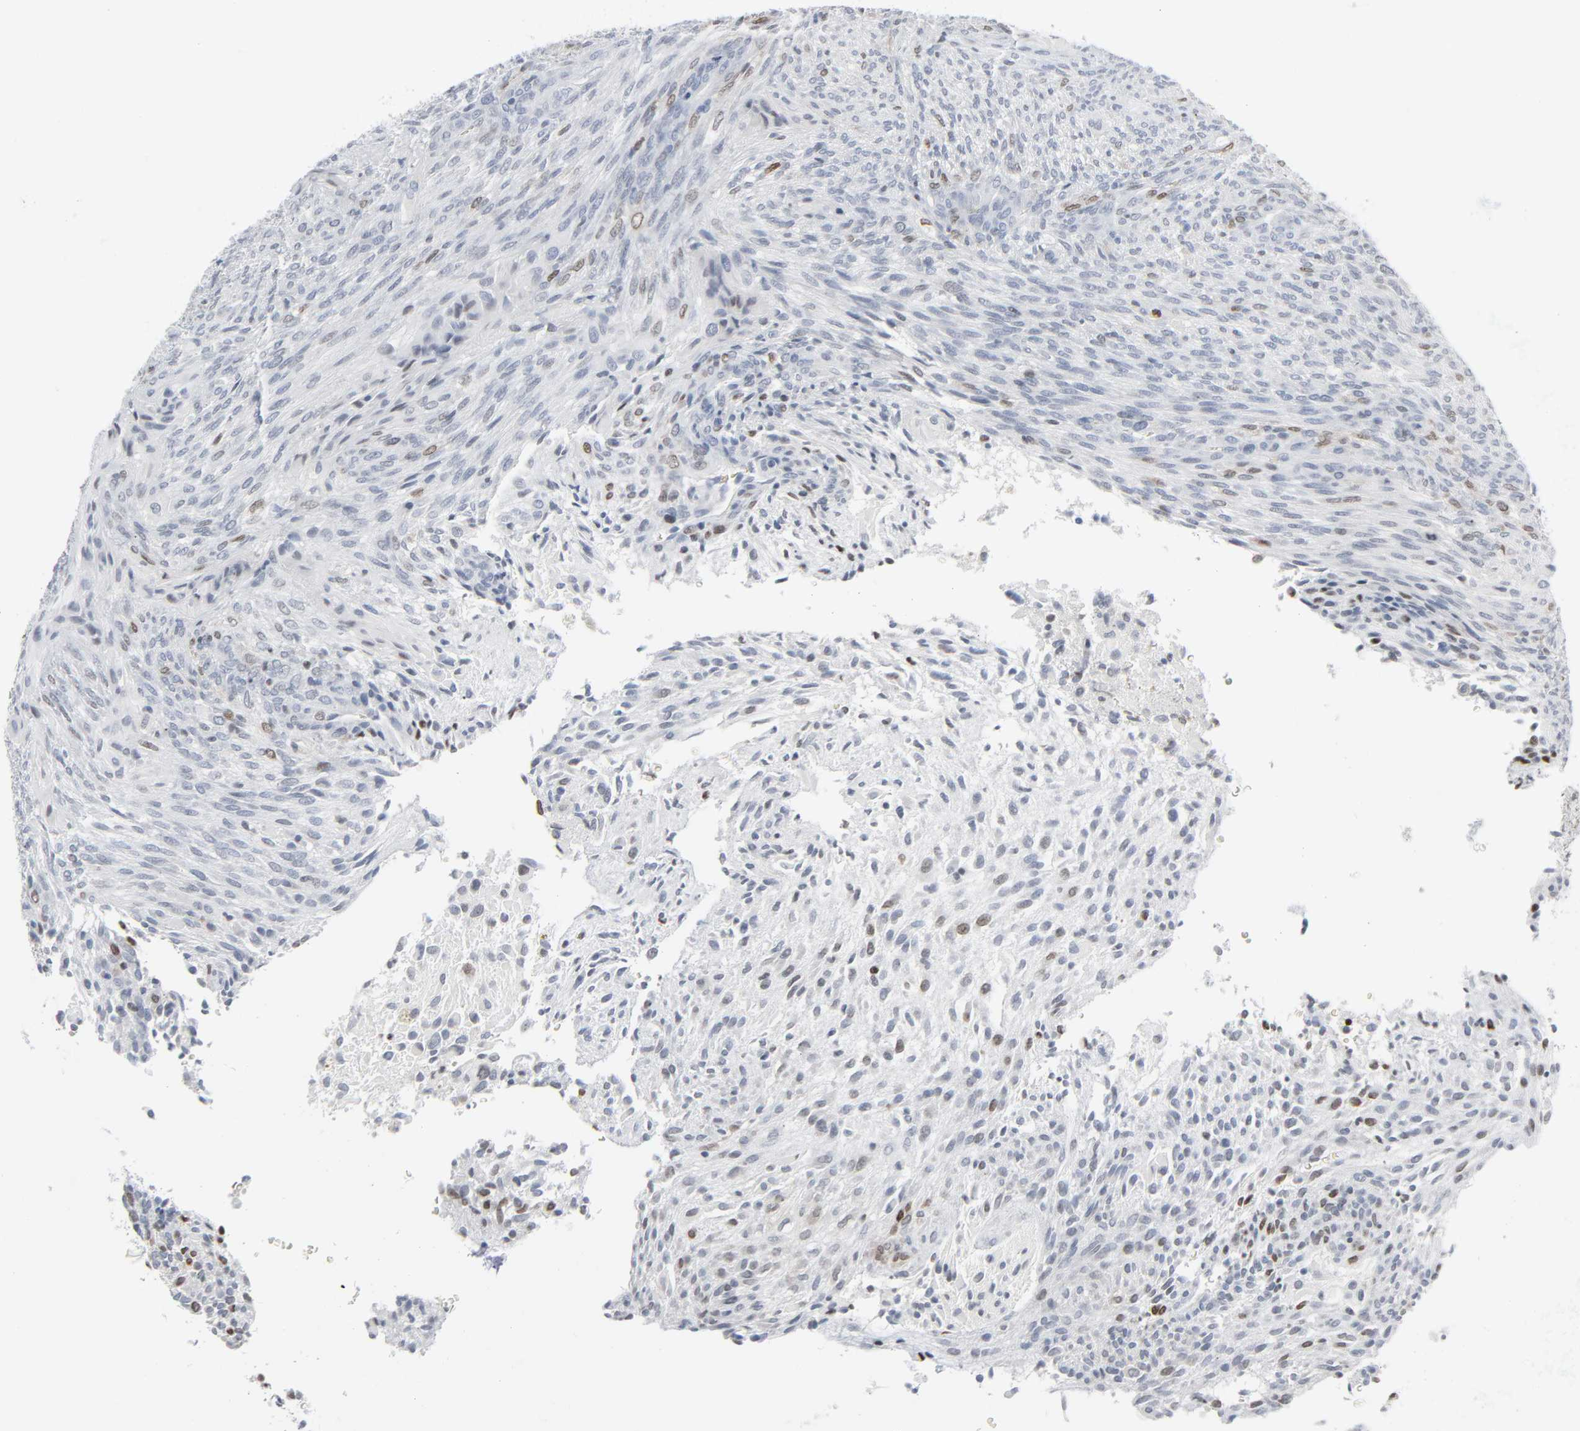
{"staining": {"intensity": "moderate", "quantity": "25%-75%", "location": "nuclear"}, "tissue": "glioma", "cell_type": "Tumor cells", "image_type": "cancer", "snomed": [{"axis": "morphology", "description": "Glioma, malignant, High grade"}, {"axis": "topography", "description": "Cerebral cortex"}], "caption": "Human malignant glioma (high-grade) stained with a protein marker demonstrates moderate staining in tumor cells.", "gene": "MITF", "patient": {"sex": "female", "age": 55}}